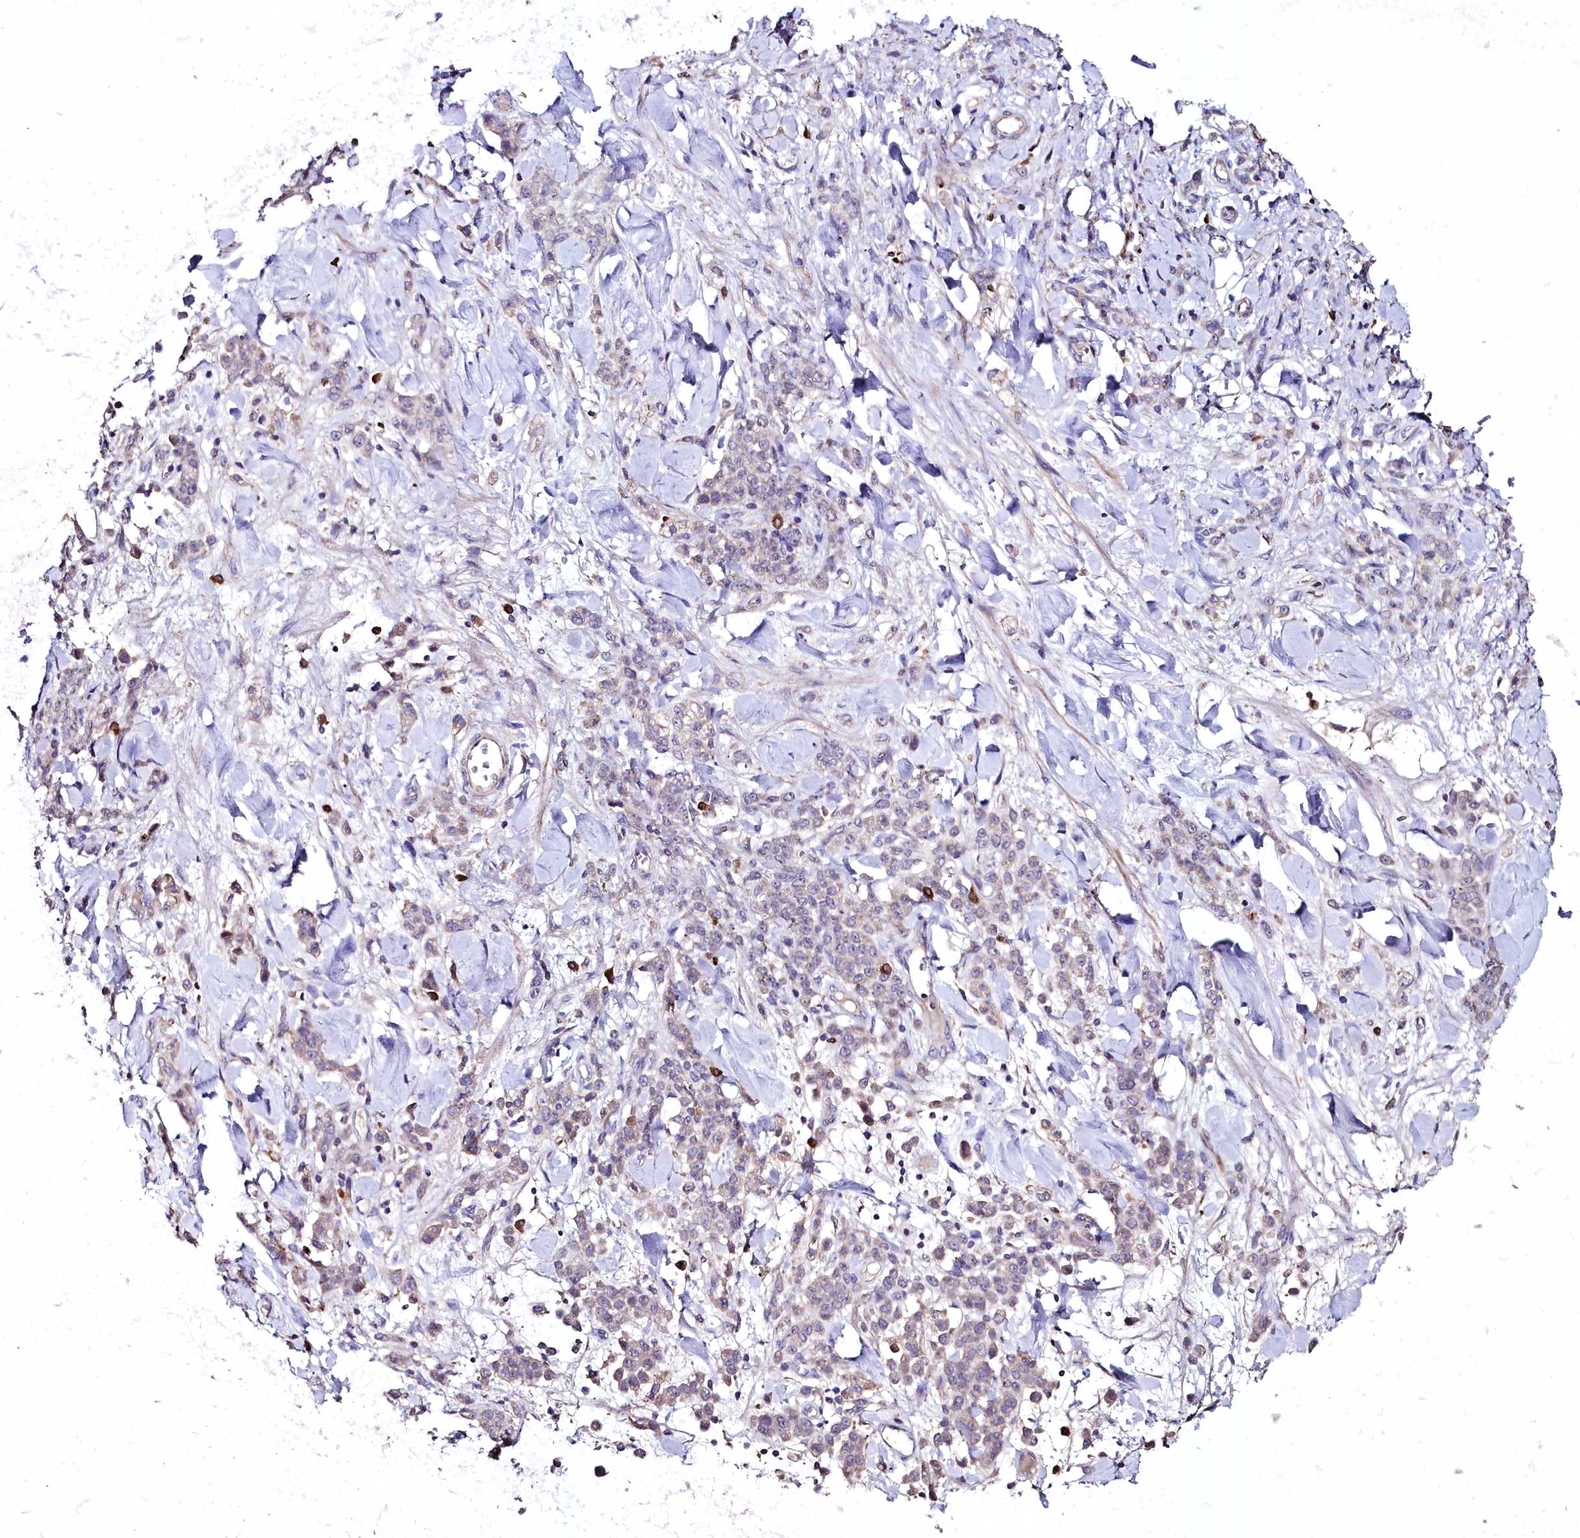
{"staining": {"intensity": "negative", "quantity": "none", "location": "none"}, "tissue": "stomach cancer", "cell_type": "Tumor cells", "image_type": "cancer", "snomed": [{"axis": "morphology", "description": "Normal tissue, NOS"}, {"axis": "morphology", "description": "Adenocarcinoma, NOS"}, {"axis": "topography", "description": "Stomach"}], "caption": "Immunohistochemistry (IHC) of human stomach adenocarcinoma demonstrates no positivity in tumor cells.", "gene": "AMBRA1", "patient": {"sex": "male", "age": 82}}